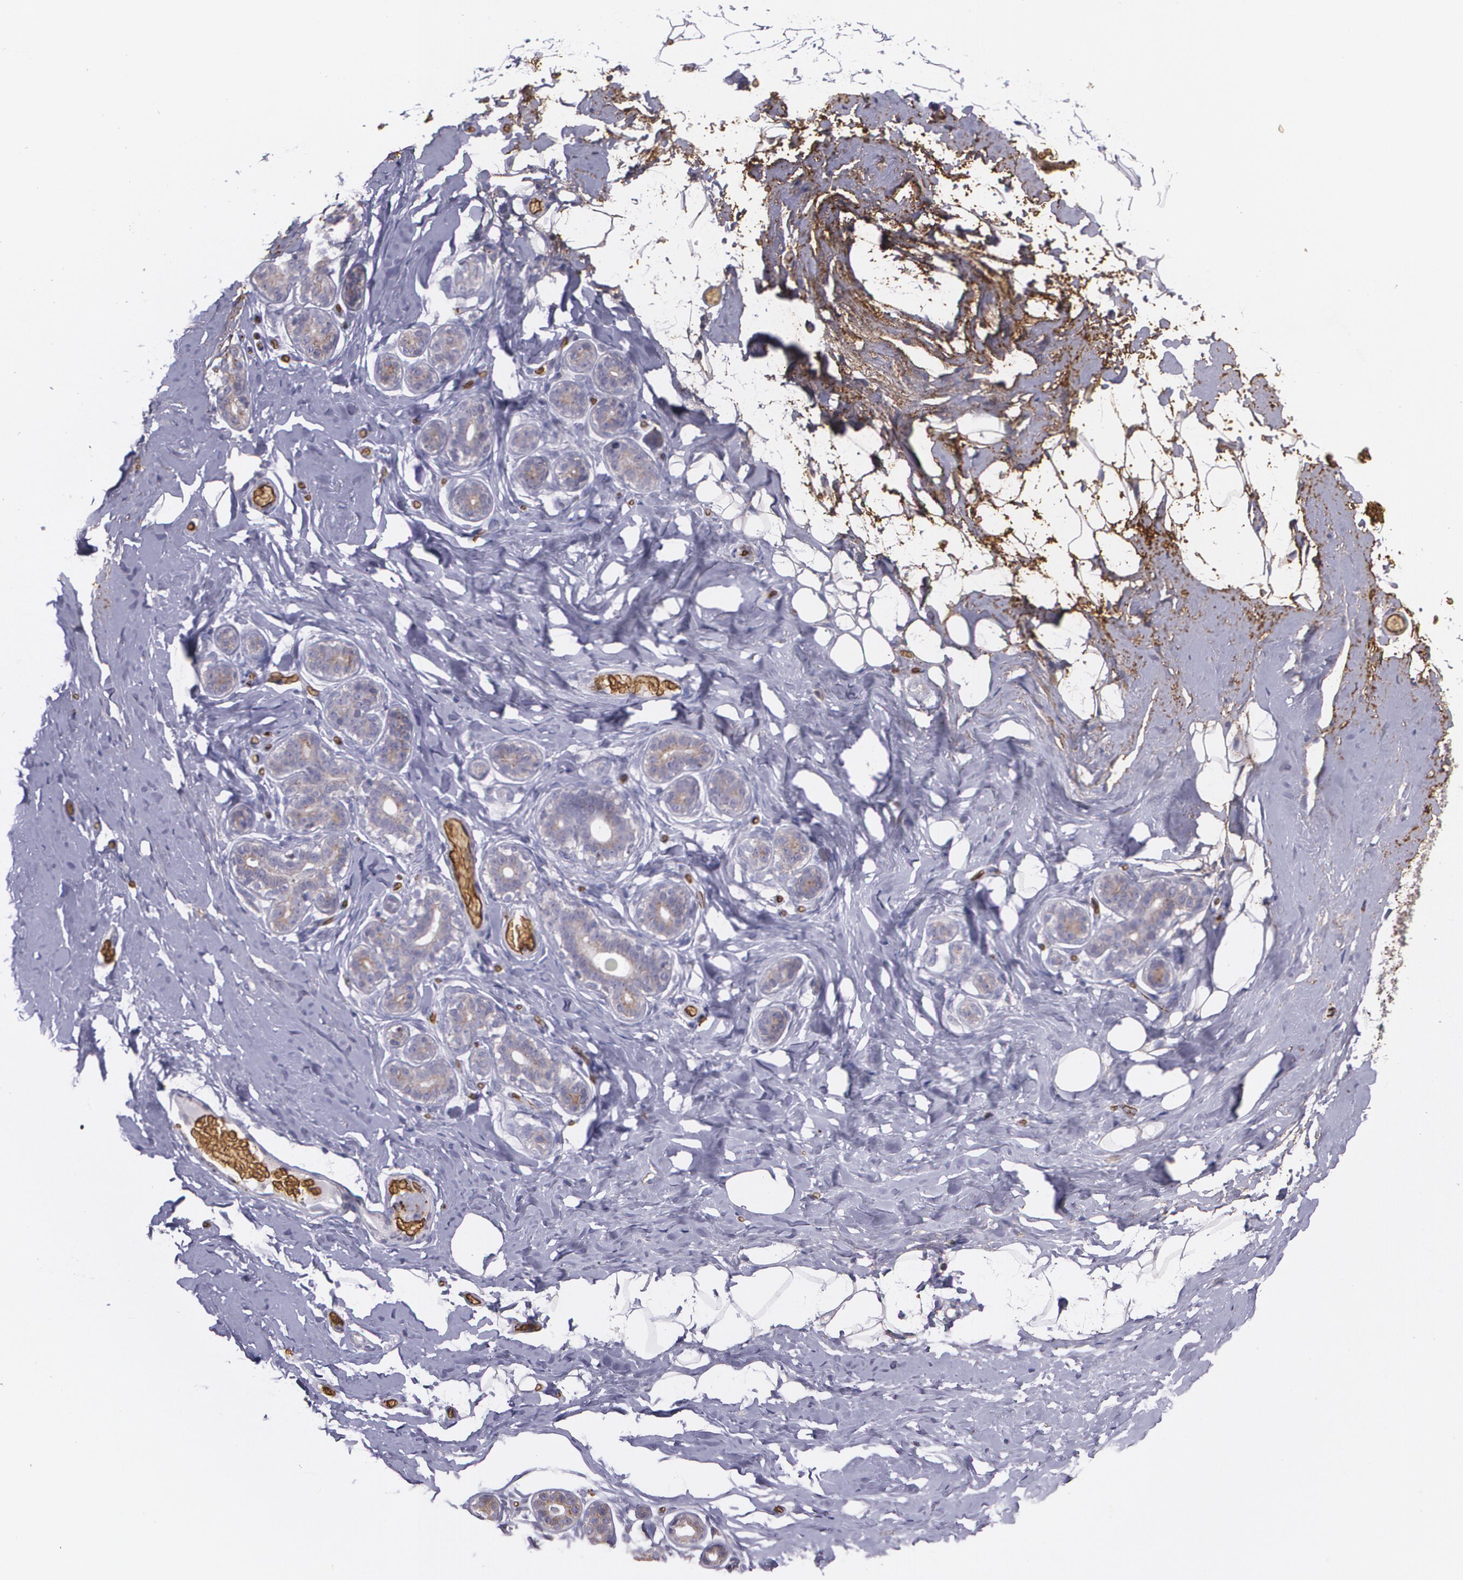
{"staining": {"intensity": "negative", "quantity": "none", "location": "none"}, "tissue": "breast", "cell_type": "Adipocytes", "image_type": "normal", "snomed": [{"axis": "morphology", "description": "Normal tissue, NOS"}, {"axis": "topography", "description": "Breast"}, {"axis": "topography", "description": "Soft tissue"}], "caption": "A histopathology image of breast stained for a protein displays no brown staining in adipocytes. Brightfield microscopy of immunohistochemistry (IHC) stained with DAB (brown) and hematoxylin (blue), captured at high magnification.", "gene": "SLC2A1", "patient": {"sex": "female", "age": 75}}